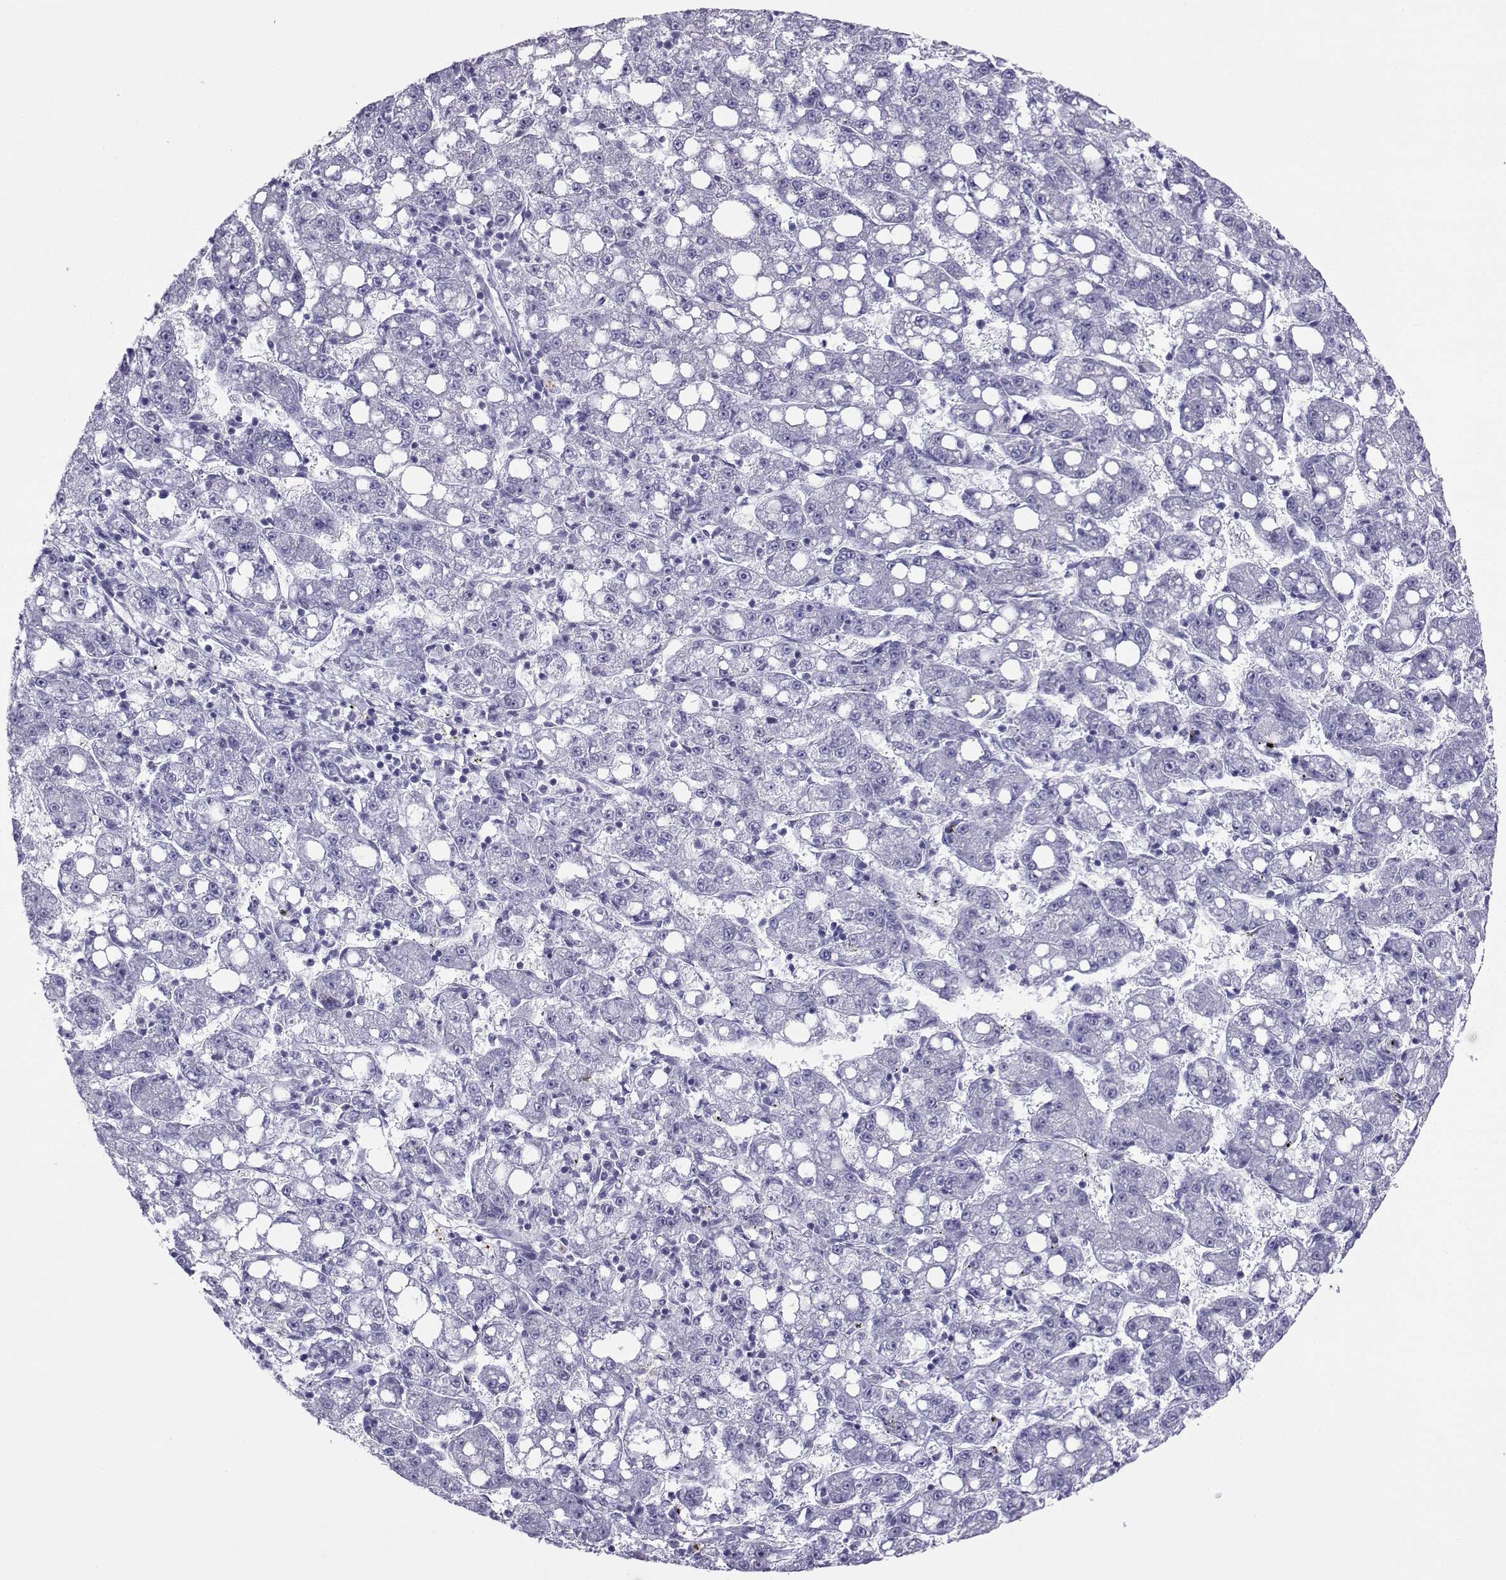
{"staining": {"intensity": "negative", "quantity": "none", "location": "none"}, "tissue": "liver cancer", "cell_type": "Tumor cells", "image_type": "cancer", "snomed": [{"axis": "morphology", "description": "Carcinoma, Hepatocellular, NOS"}, {"axis": "topography", "description": "Liver"}], "caption": "This is a histopathology image of immunohistochemistry staining of hepatocellular carcinoma (liver), which shows no expression in tumor cells.", "gene": "LORICRIN", "patient": {"sex": "female", "age": 65}}